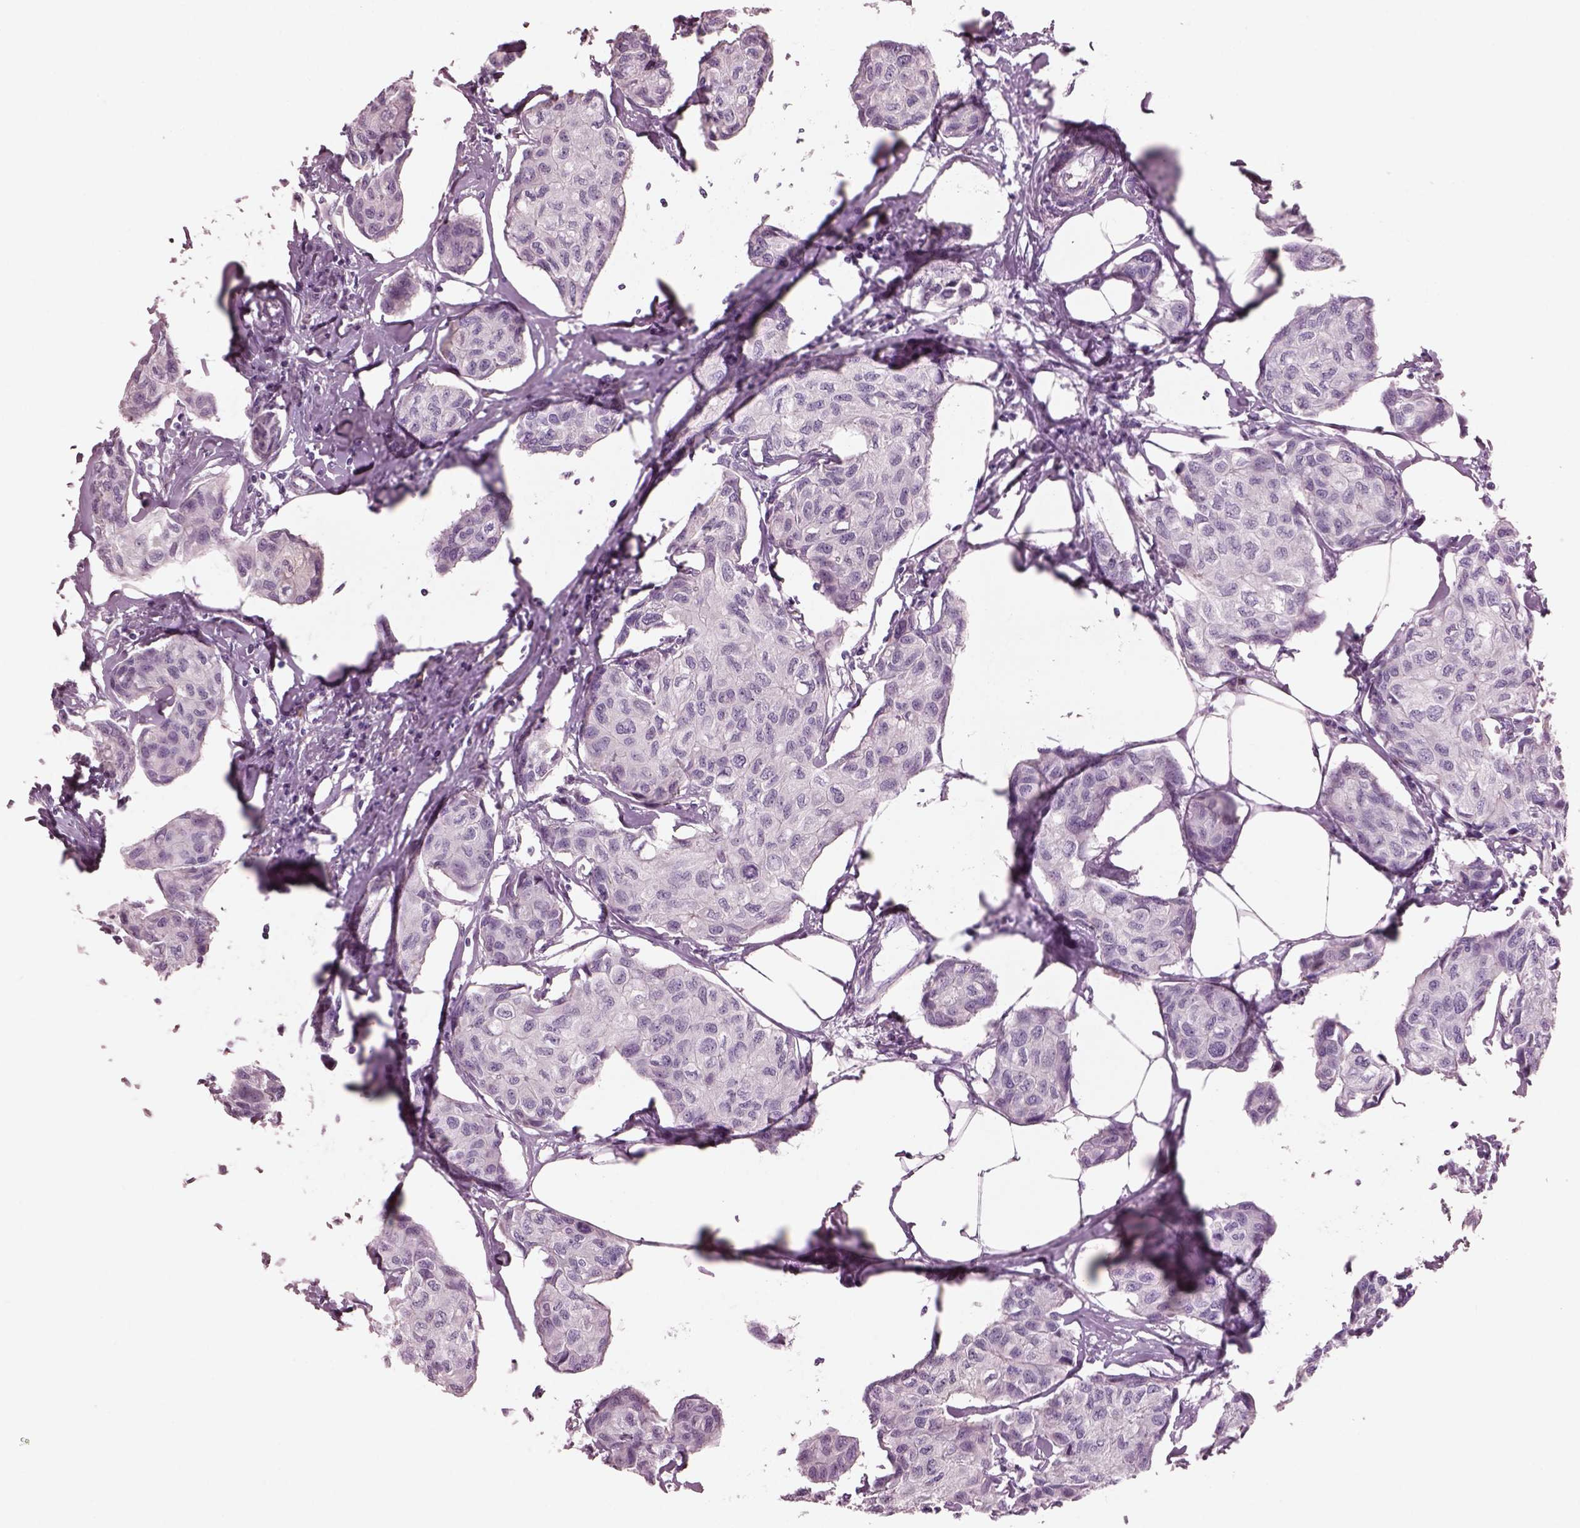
{"staining": {"intensity": "negative", "quantity": "none", "location": "none"}, "tissue": "breast cancer", "cell_type": "Tumor cells", "image_type": "cancer", "snomed": [{"axis": "morphology", "description": "Duct carcinoma"}, {"axis": "topography", "description": "Breast"}], "caption": "The image exhibits no significant staining in tumor cells of breast cancer (intraductal carcinoma). (Stains: DAB immunohistochemistry (IHC) with hematoxylin counter stain, Microscopy: brightfield microscopy at high magnification).", "gene": "CYLC1", "patient": {"sex": "female", "age": 80}}